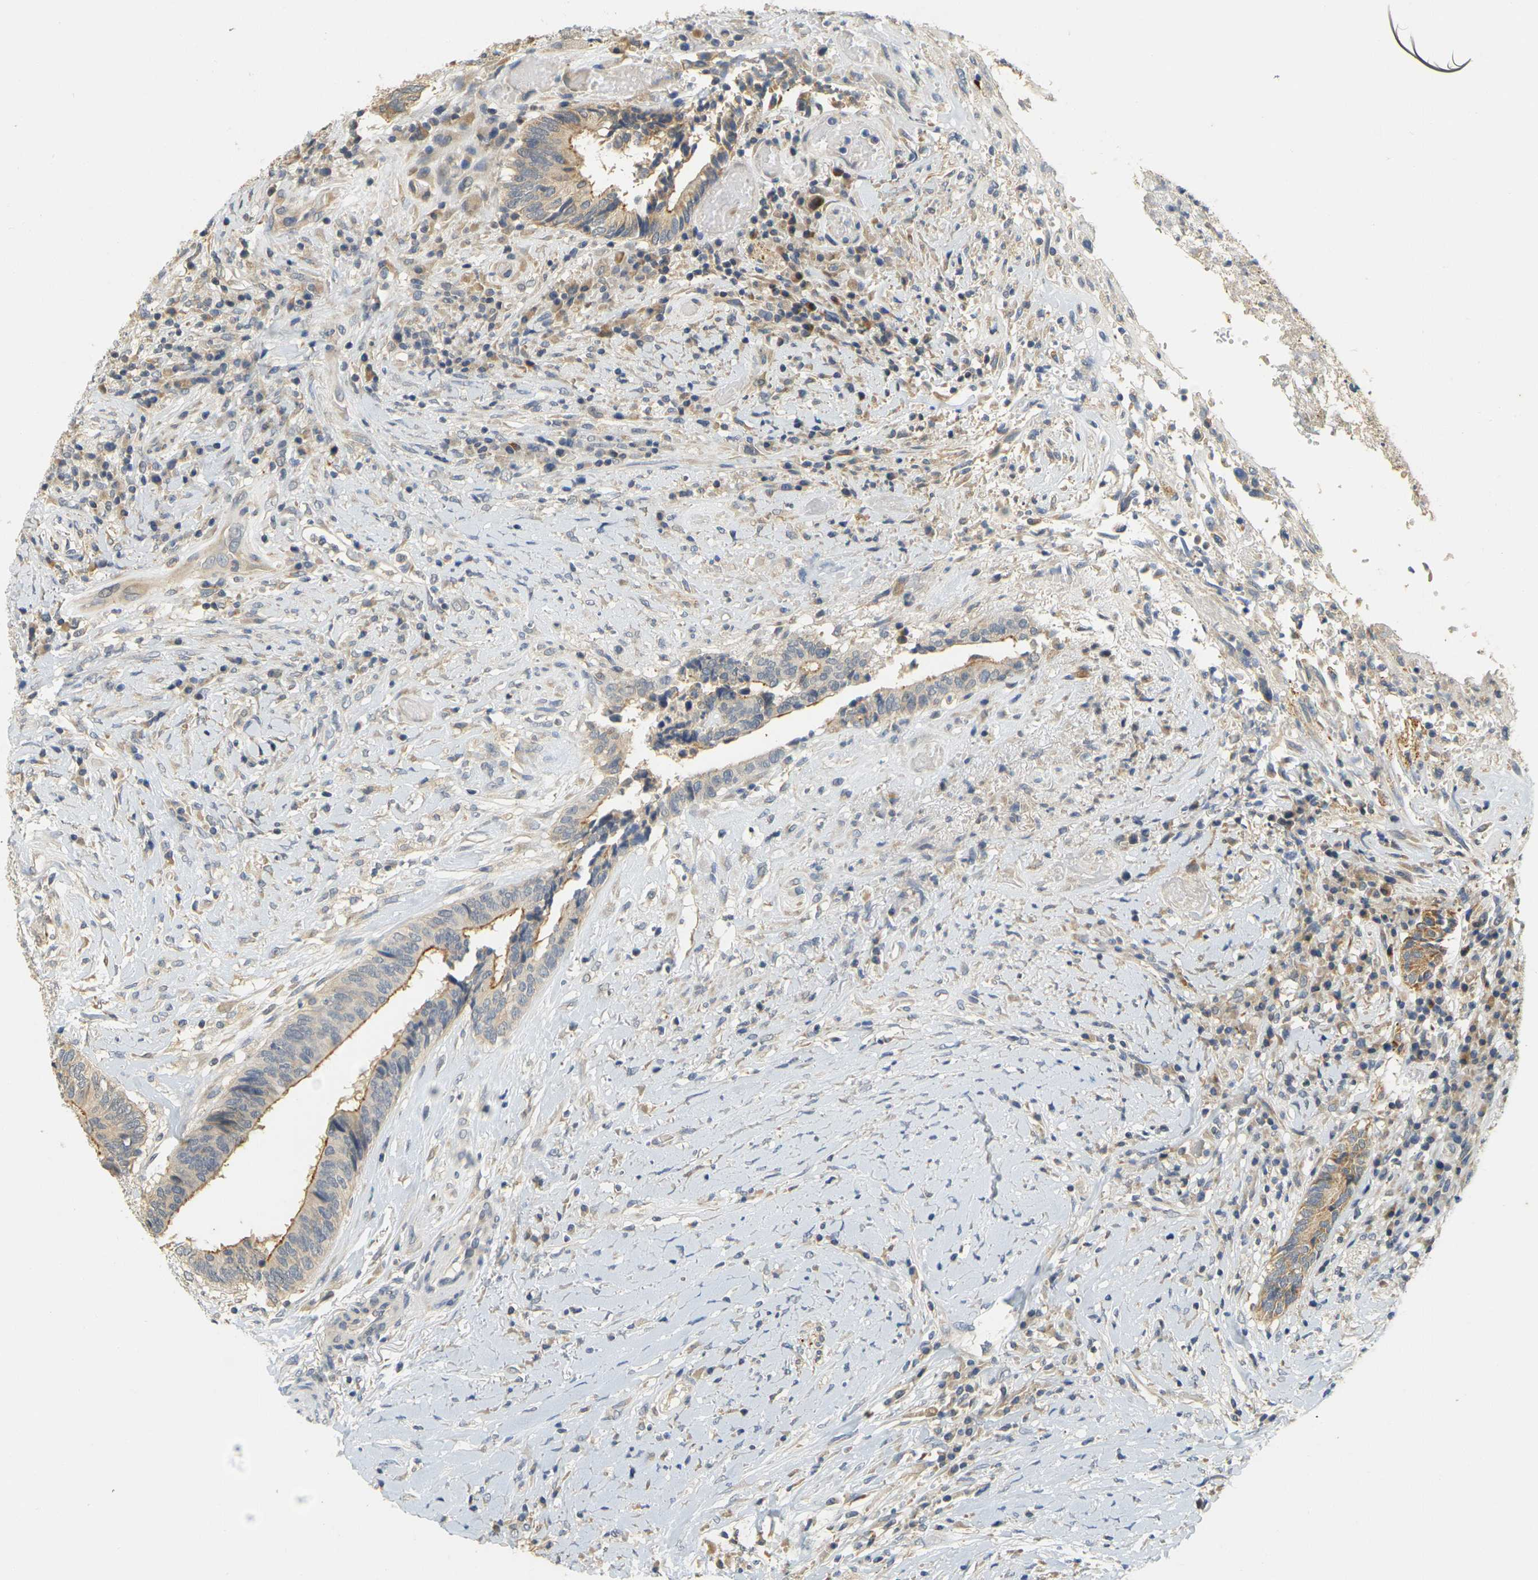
{"staining": {"intensity": "weak", "quantity": "25%-75%", "location": "cytoplasmic/membranous"}, "tissue": "colorectal cancer", "cell_type": "Tumor cells", "image_type": "cancer", "snomed": [{"axis": "morphology", "description": "Adenocarcinoma, NOS"}, {"axis": "topography", "description": "Rectum"}], "caption": "Immunohistochemical staining of human colorectal cancer exhibits low levels of weak cytoplasmic/membranous expression in approximately 25%-75% of tumor cells.", "gene": "GDAP1", "patient": {"sex": "male", "age": 63}}